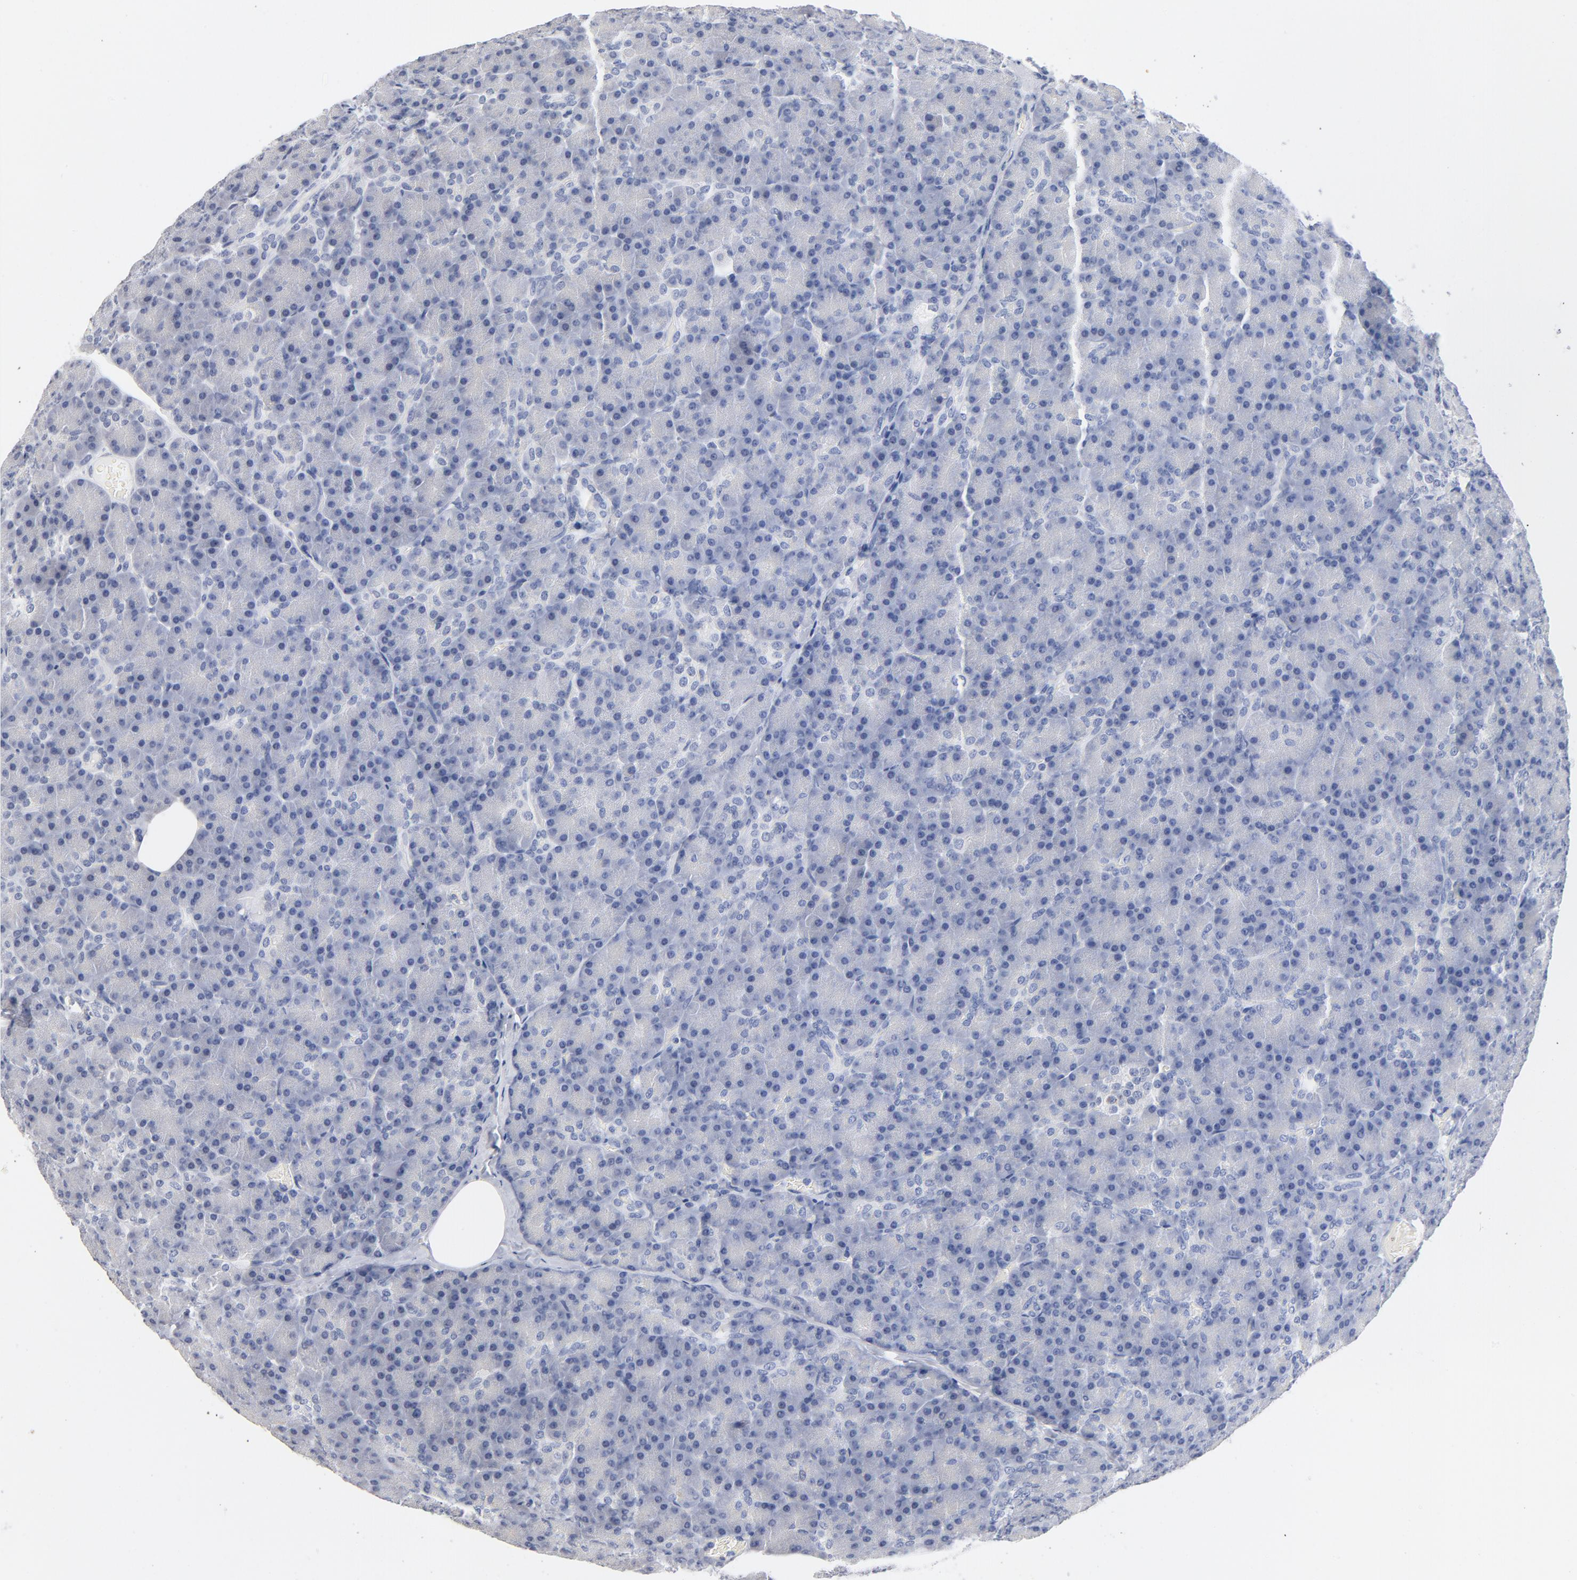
{"staining": {"intensity": "negative", "quantity": "none", "location": "none"}, "tissue": "pancreas", "cell_type": "Exocrine glandular cells", "image_type": "normal", "snomed": [{"axis": "morphology", "description": "Normal tissue, NOS"}, {"axis": "topography", "description": "Pancreas"}], "caption": "Exocrine glandular cells show no significant expression in unremarkable pancreas. (DAB immunohistochemistry (IHC) visualized using brightfield microscopy, high magnification).", "gene": "RBM3", "patient": {"sex": "female", "age": 43}}